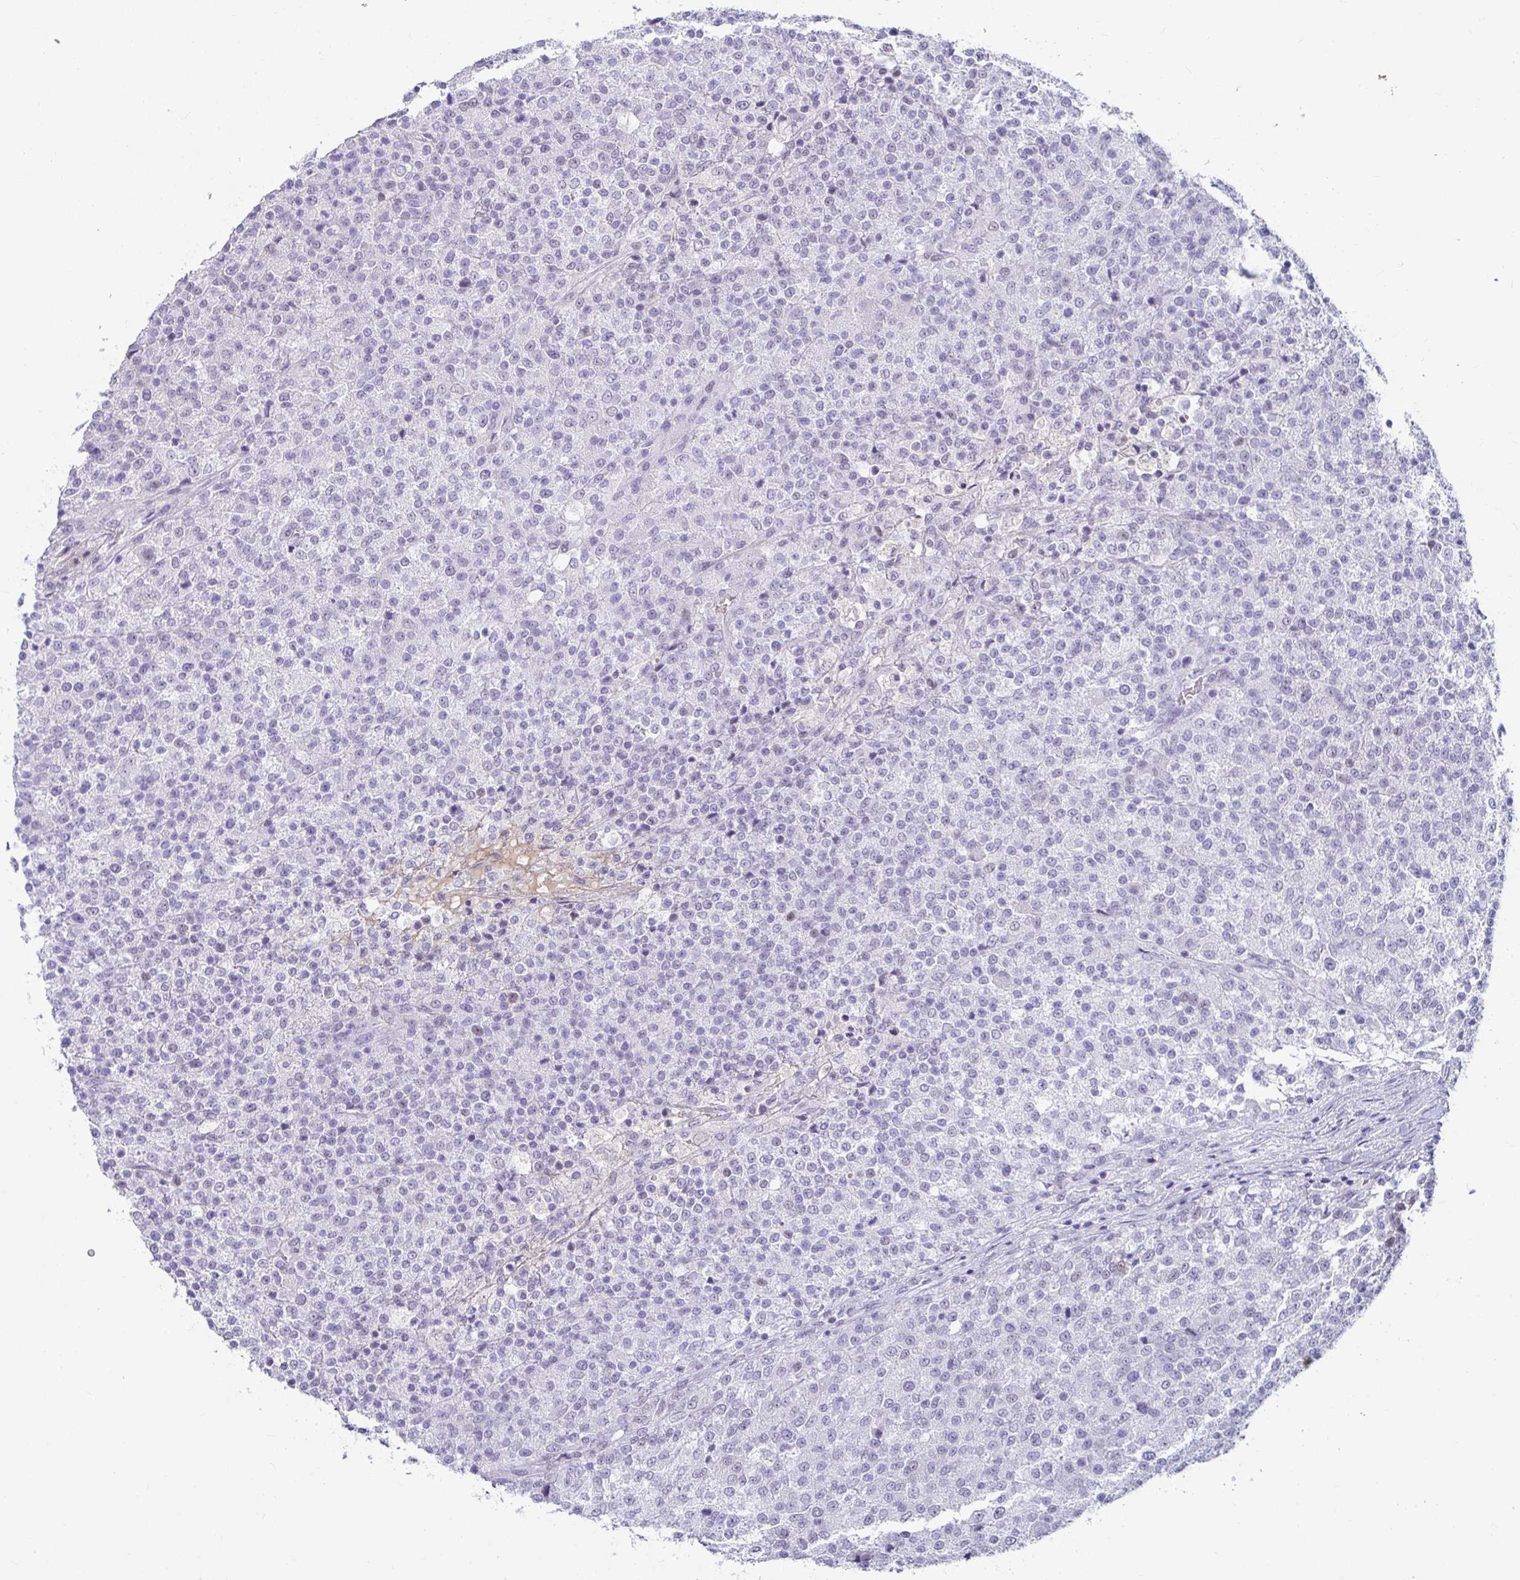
{"staining": {"intensity": "negative", "quantity": "none", "location": "none"}, "tissue": "testis cancer", "cell_type": "Tumor cells", "image_type": "cancer", "snomed": [{"axis": "morphology", "description": "Seminoma, NOS"}, {"axis": "topography", "description": "Testis"}], "caption": "Testis seminoma stained for a protein using immunohistochemistry exhibits no staining tumor cells.", "gene": "NPY", "patient": {"sex": "male", "age": 59}}